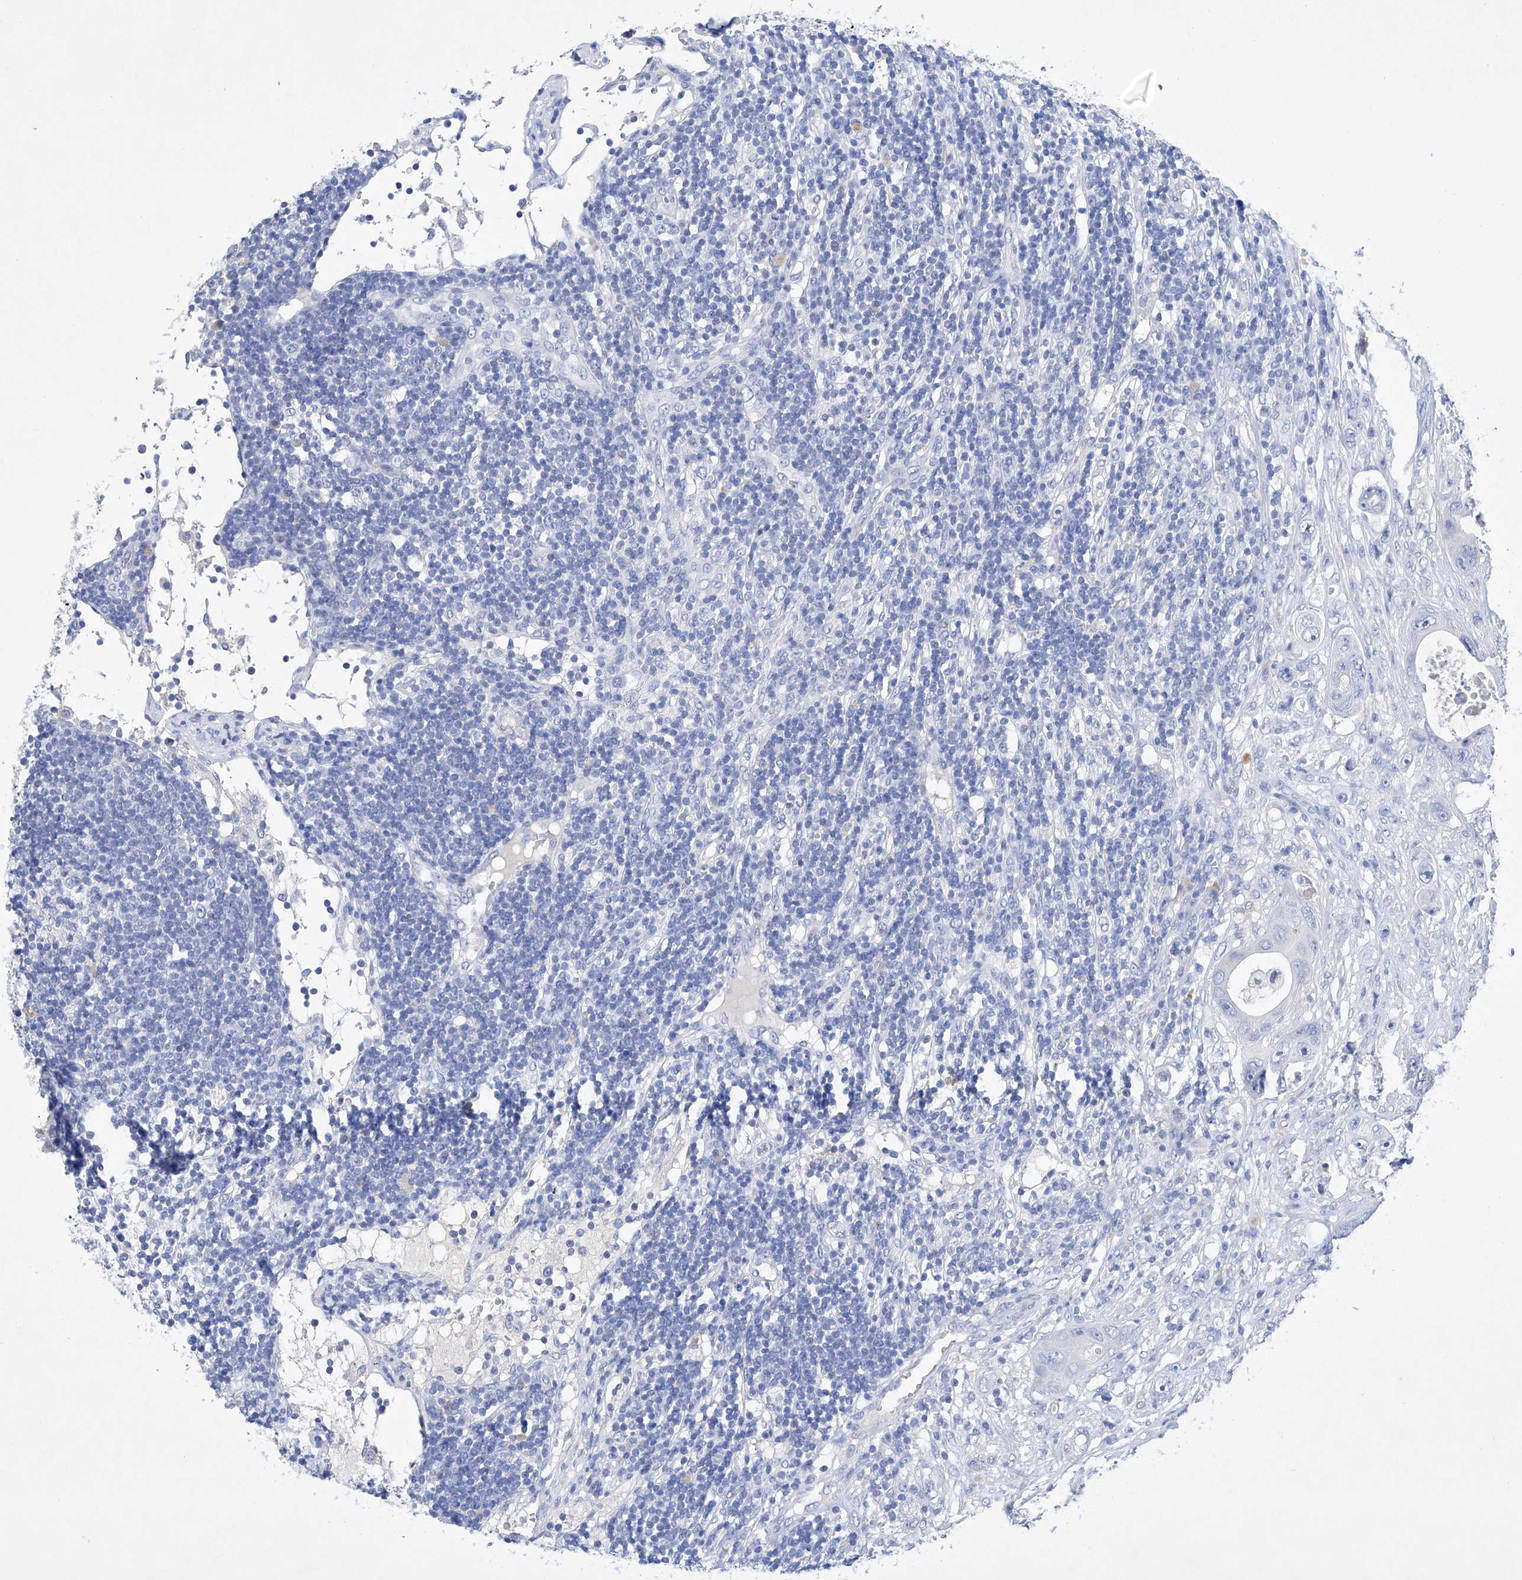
{"staining": {"intensity": "negative", "quantity": "none", "location": "none"}, "tissue": "colorectal cancer", "cell_type": "Tumor cells", "image_type": "cancer", "snomed": [{"axis": "morphology", "description": "Adenocarcinoma, NOS"}, {"axis": "topography", "description": "Colon"}], "caption": "Image shows no significant protein expression in tumor cells of adenocarcinoma (colorectal).", "gene": "LURAP1", "patient": {"sex": "female", "age": 46}}